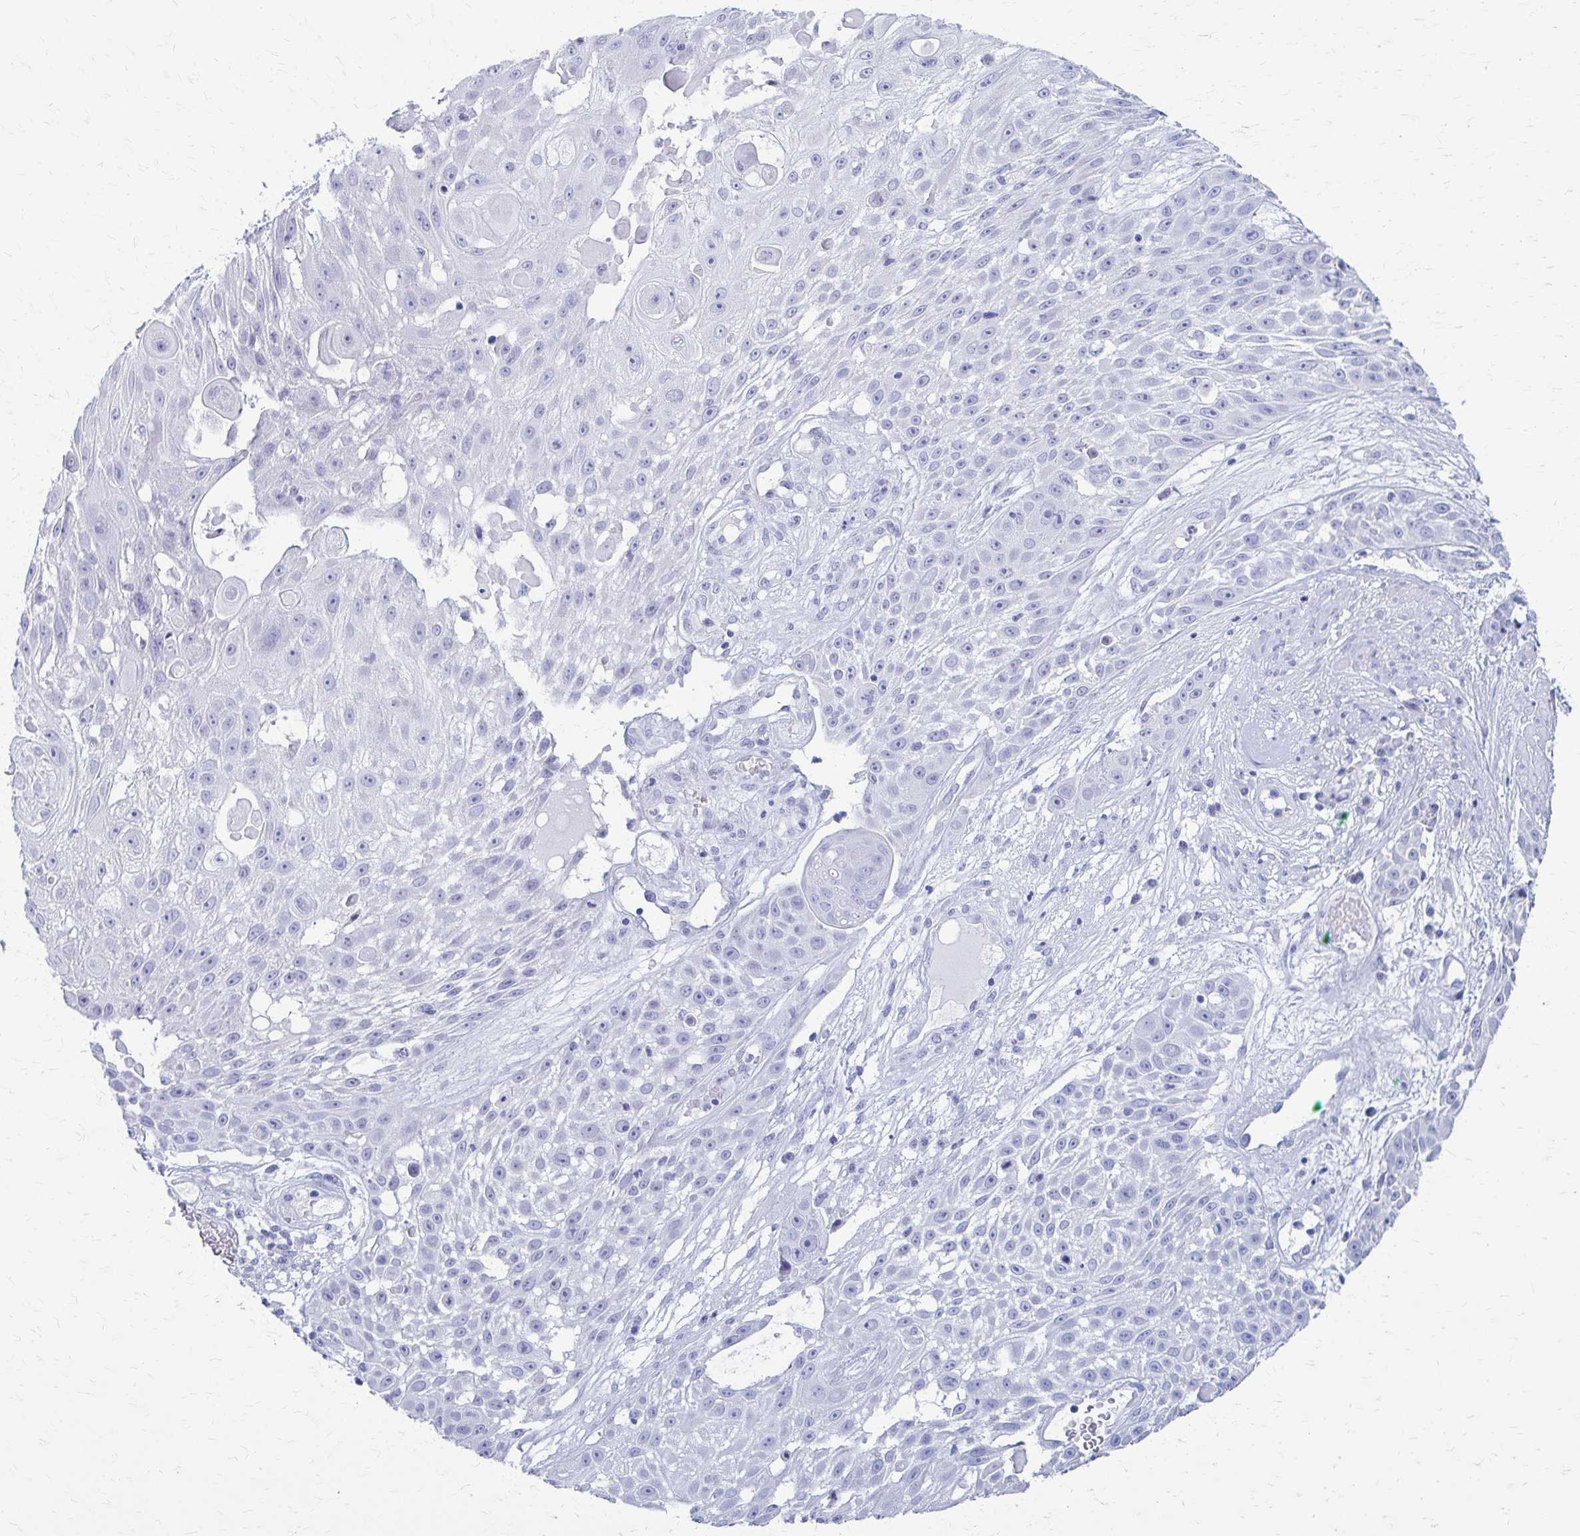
{"staining": {"intensity": "negative", "quantity": "none", "location": "none"}, "tissue": "skin cancer", "cell_type": "Tumor cells", "image_type": "cancer", "snomed": [{"axis": "morphology", "description": "Squamous cell carcinoma, NOS"}, {"axis": "topography", "description": "Skin"}], "caption": "DAB immunohistochemical staining of skin cancer (squamous cell carcinoma) reveals no significant staining in tumor cells.", "gene": "CELF5", "patient": {"sex": "female", "age": 86}}